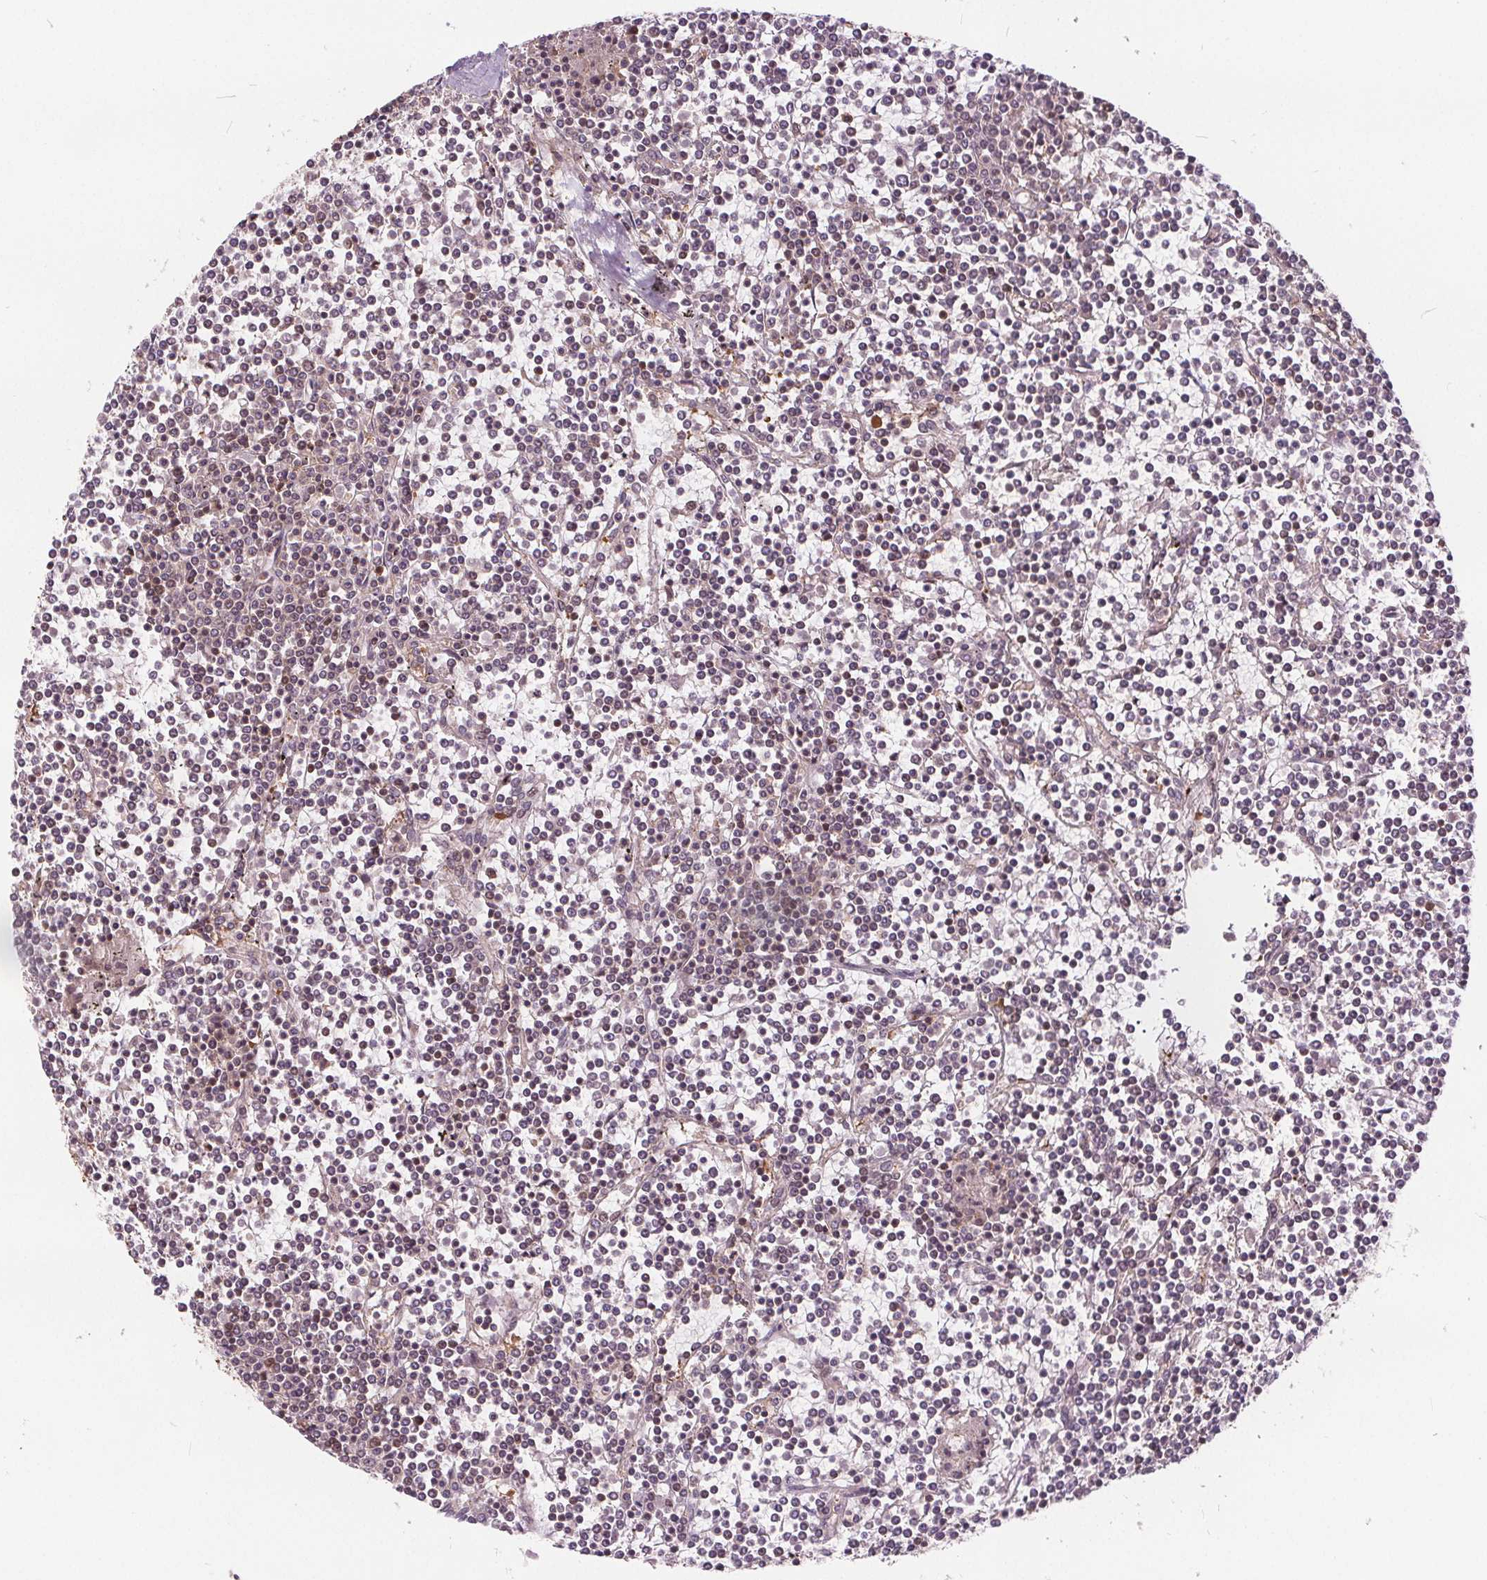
{"staining": {"intensity": "negative", "quantity": "none", "location": "none"}, "tissue": "lymphoma", "cell_type": "Tumor cells", "image_type": "cancer", "snomed": [{"axis": "morphology", "description": "Malignant lymphoma, non-Hodgkin's type, Low grade"}, {"axis": "topography", "description": "Spleen"}], "caption": "This is an immunohistochemistry photomicrograph of human malignant lymphoma, non-Hodgkin's type (low-grade). There is no positivity in tumor cells.", "gene": "HIF1AN", "patient": {"sex": "female", "age": 19}}